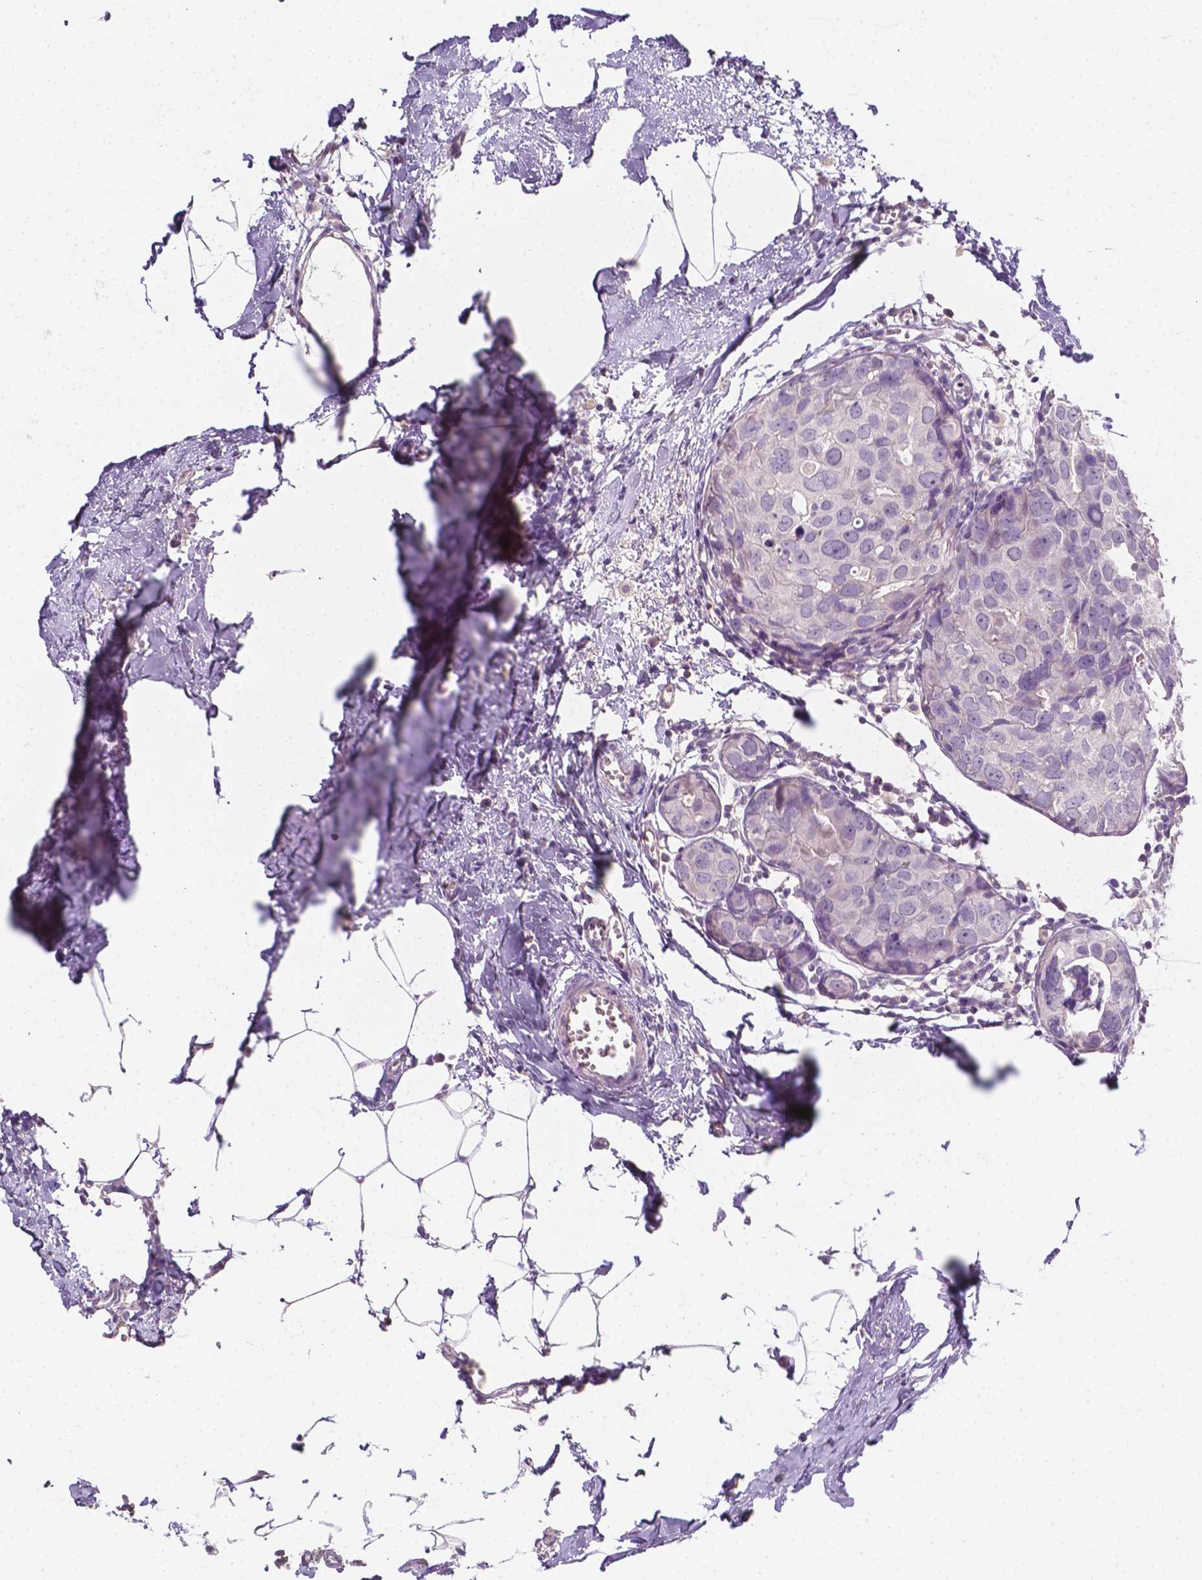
{"staining": {"intensity": "negative", "quantity": "none", "location": "none"}, "tissue": "breast cancer", "cell_type": "Tumor cells", "image_type": "cancer", "snomed": [{"axis": "morphology", "description": "Duct carcinoma"}, {"axis": "topography", "description": "Breast"}], "caption": "IHC micrograph of neoplastic tissue: breast cancer (intraductal carcinoma) stained with DAB (3,3'-diaminobenzidine) exhibits no significant protein expression in tumor cells.", "gene": "EGFR", "patient": {"sex": "female", "age": 38}}